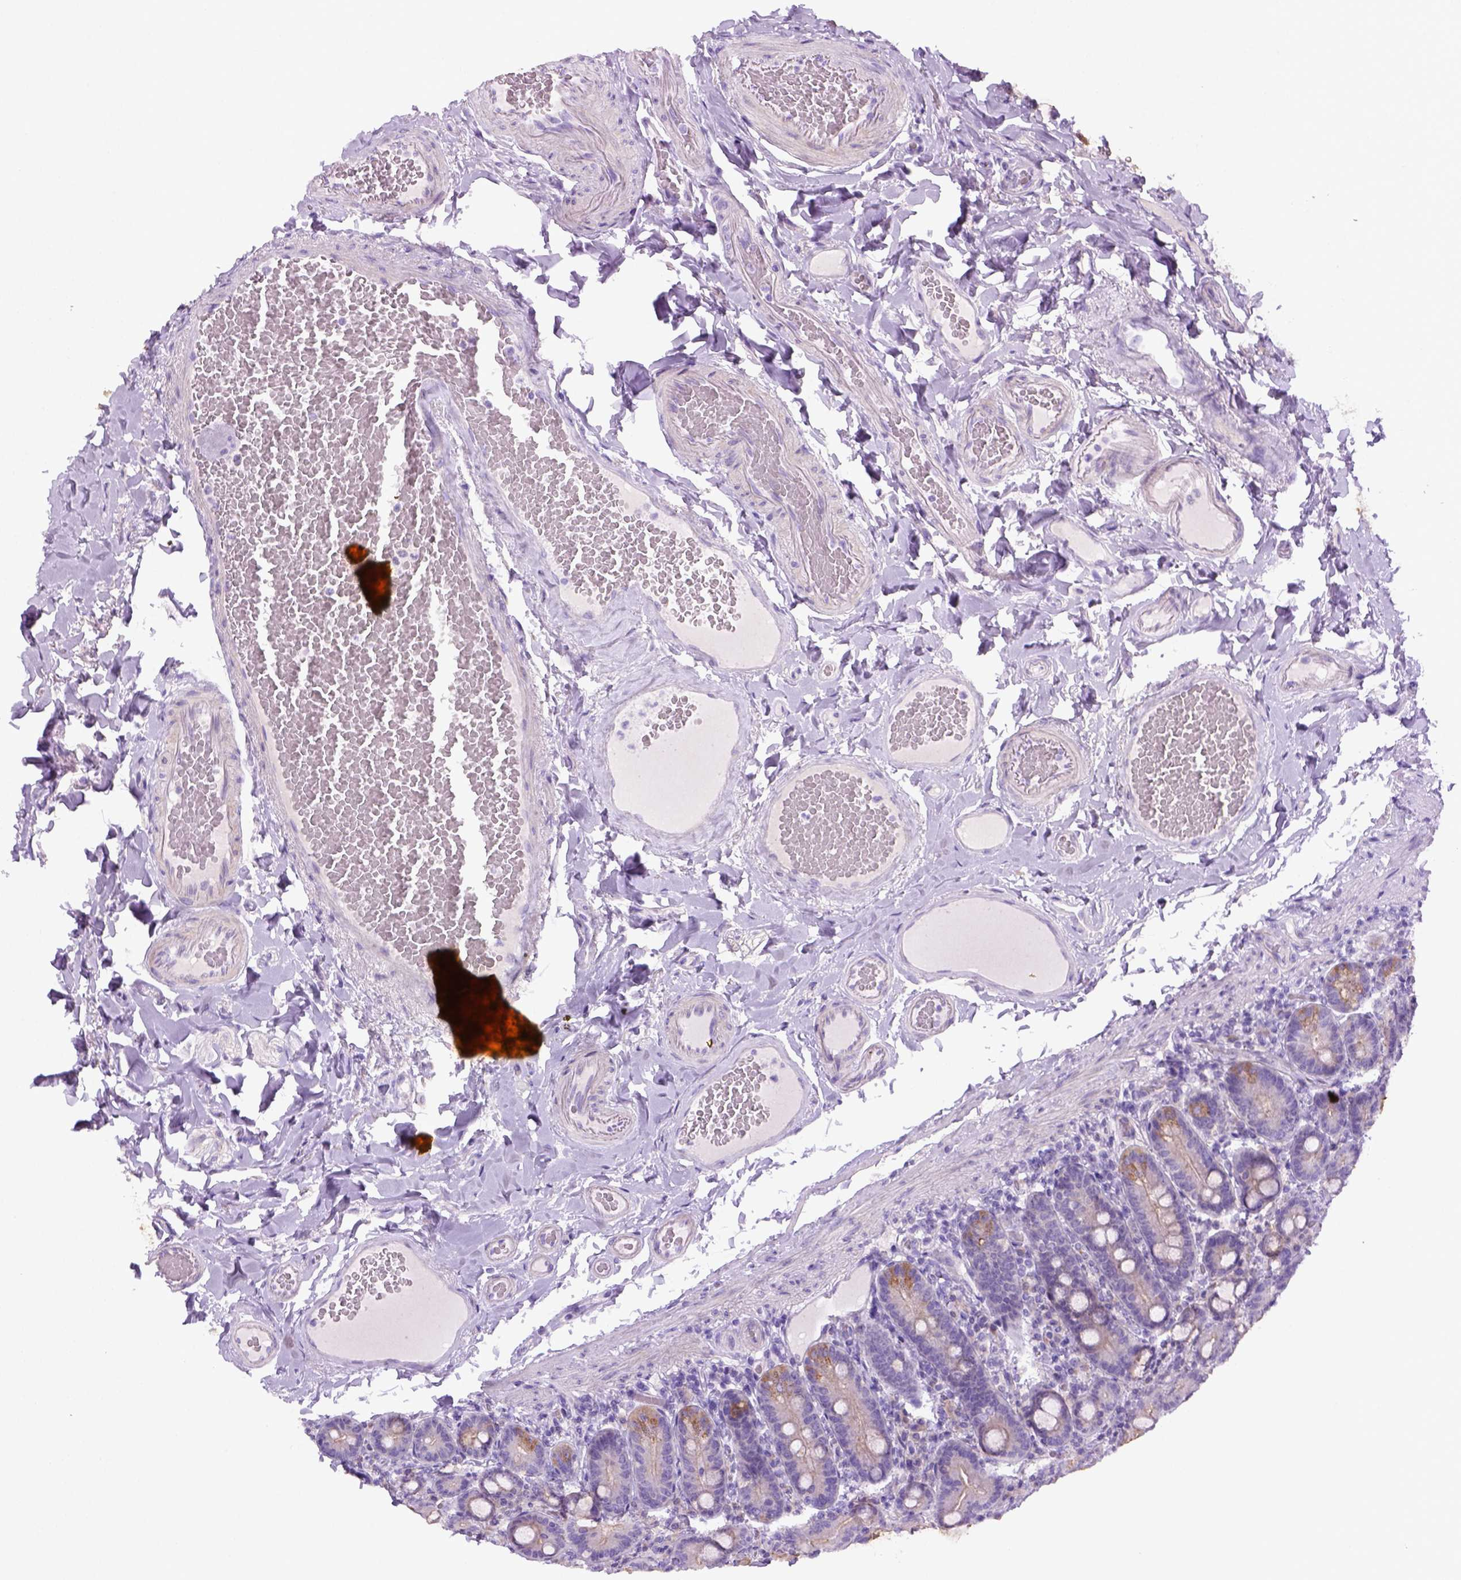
{"staining": {"intensity": "moderate", "quantity": "25%-75%", "location": "cytoplasmic/membranous"}, "tissue": "duodenum", "cell_type": "Glandular cells", "image_type": "normal", "snomed": [{"axis": "morphology", "description": "Normal tissue, NOS"}, {"axis": "topography", "description": "Duodenum"}], "caption": "Immunohistochemistry image of unremarkable duodenum: duodenum stained using immunohistochemistry (IHC) demonstrates medium levels of moderate protein expression localized specifically in the cytoplasmic/membranous of glandular cells, appearing as a cytoplasmic/membranous brown color.", "gene": "DNAH11", "patient": {"sex": "female", "age": 62}}